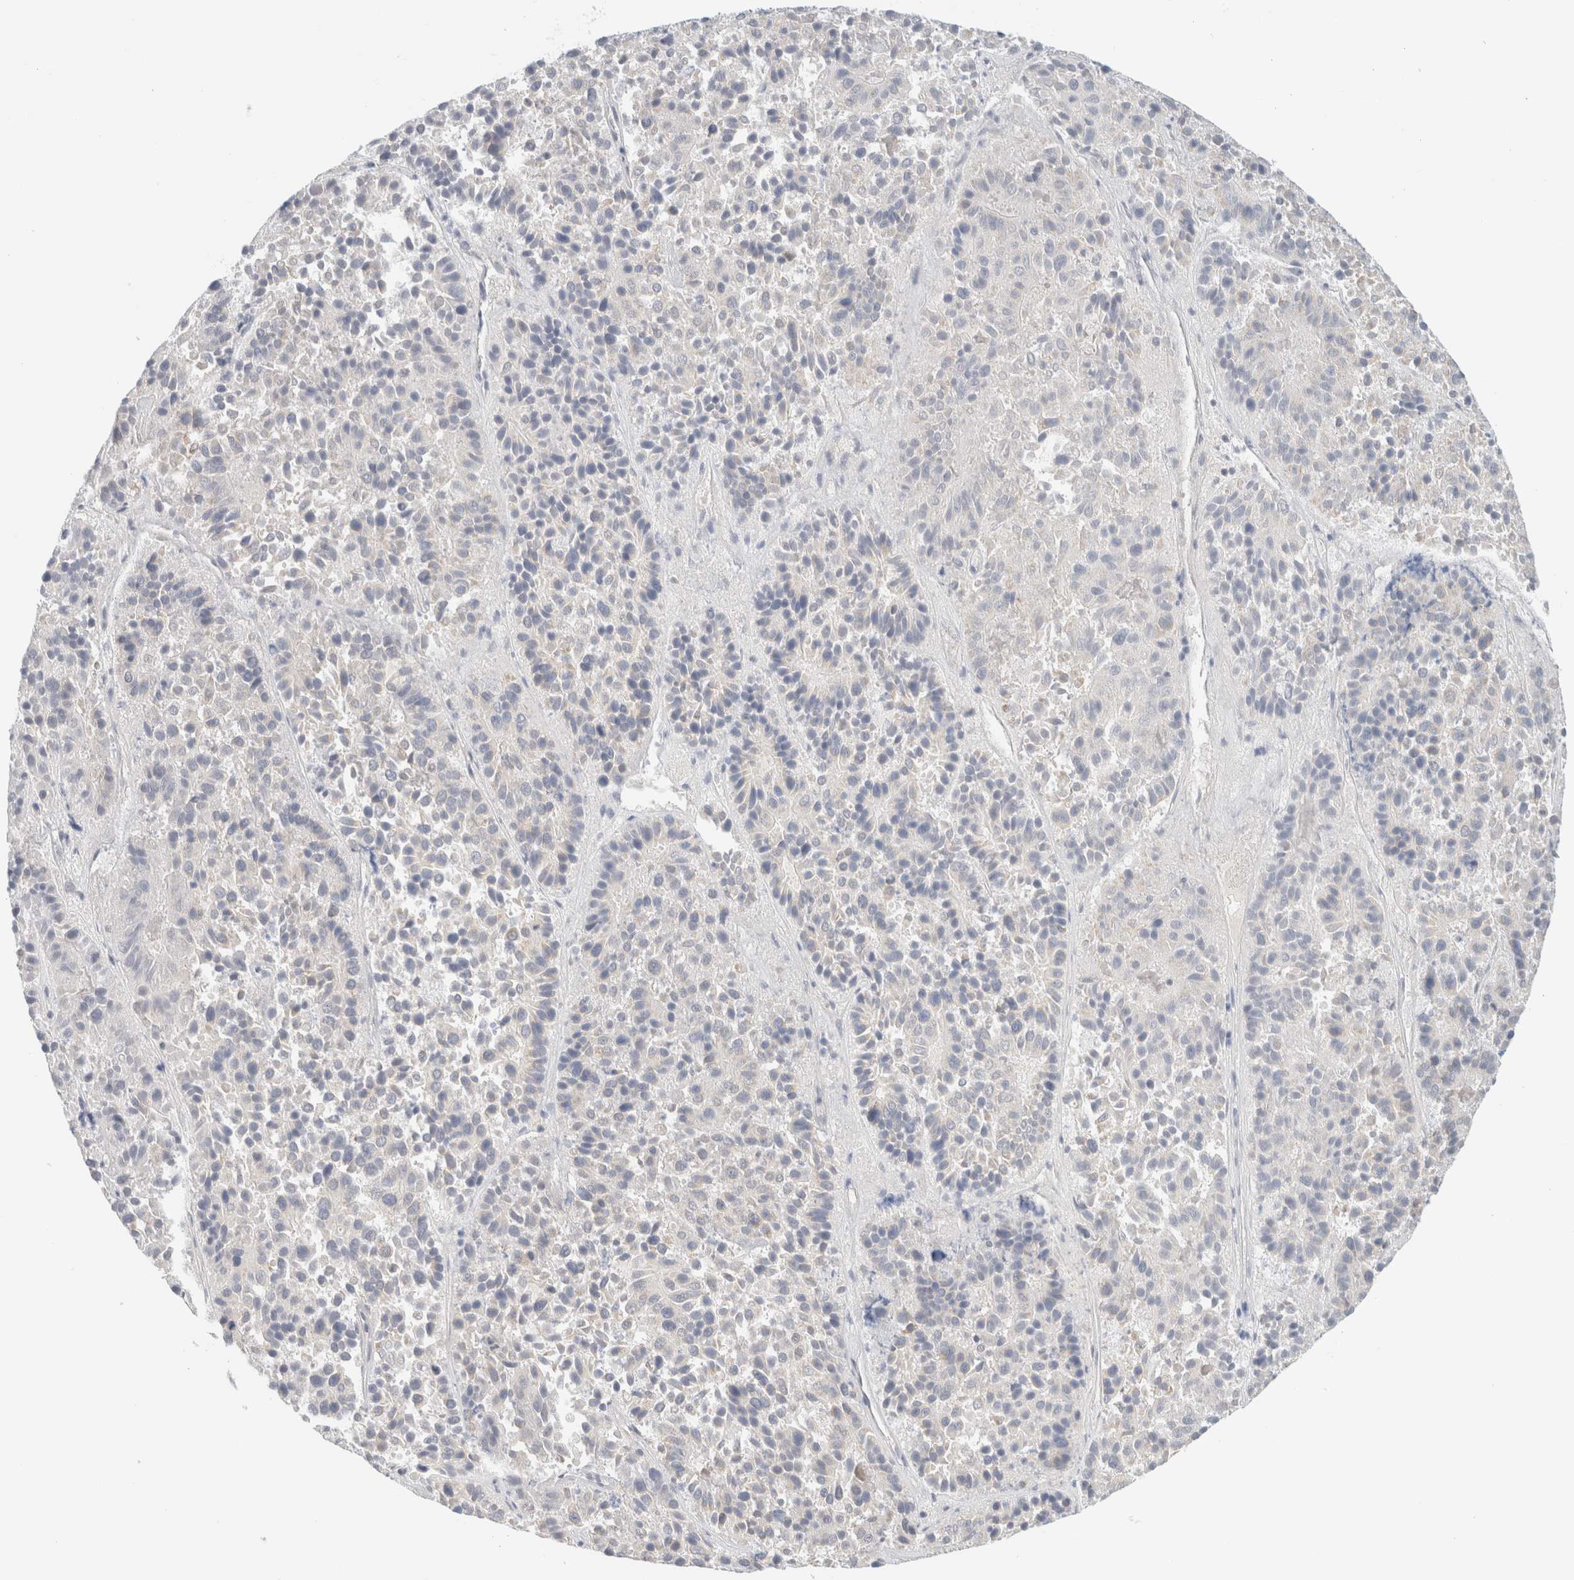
{"staining": {"intensity": "negative", "quantity": "none", "location": "none"}, "tissue": "pancreatic cancer", "cell_type": "Tumor cells", "image_type": "cancer", "snomed": [{"axis": "morphology", "description": "Adenocarcinoma, NOS"}, {"axis": "topography", "description": "Pancreas"}], "caption": "High magnification brightfield microscopy of pancreatic cancer stained with DAB (3,3'-diaminobenzidine) (brown) and counterstained with hematoxylin (blue): tumor cells show no significant staining.", "gene": "MRM3", "patient": {"sex": "male", "age": 50}}